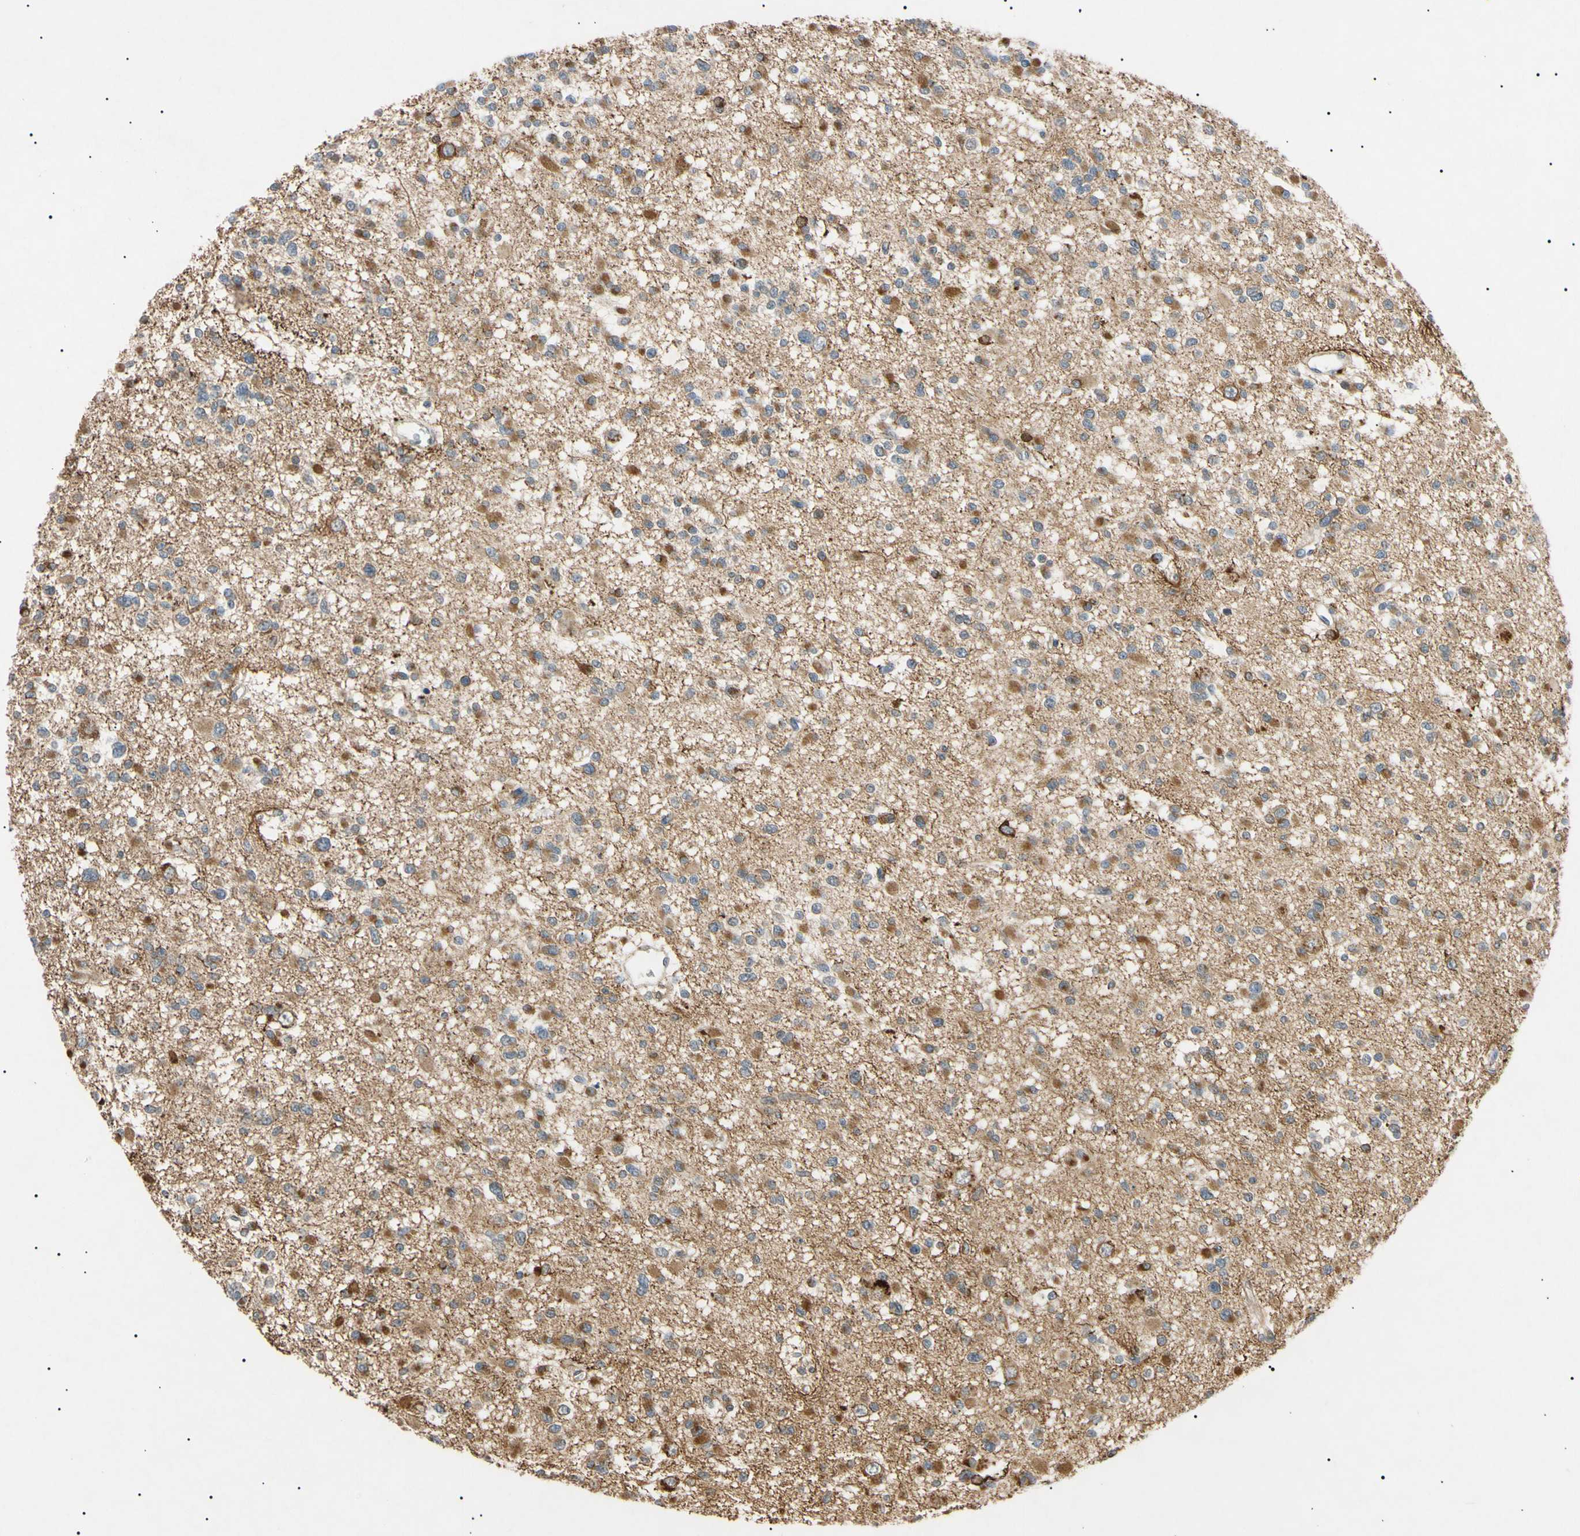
{"staining": {"intensity": "weak", "quantity": ">75%", "location": "cytoplasmic/membranous"}, "tissue": "glioma", "cell_type": "Tumor cells", "image_type": "cancer", "snomed": [{"axis": "morphology", "description": "Glioma, malignant, Low grade"}, {"axis": "topography", "description": "Brain"}], "caption": "Glioma was stained to show a protein in brown. There is low levels of weak cytoplasmic/membranous expression in approximately >75% of tumor cells. The protein of interest is shown in brown color, while the nuclei are stained blue.", "gene": "TUBB4A", "patient": {"sex": "female", "age": 22}}